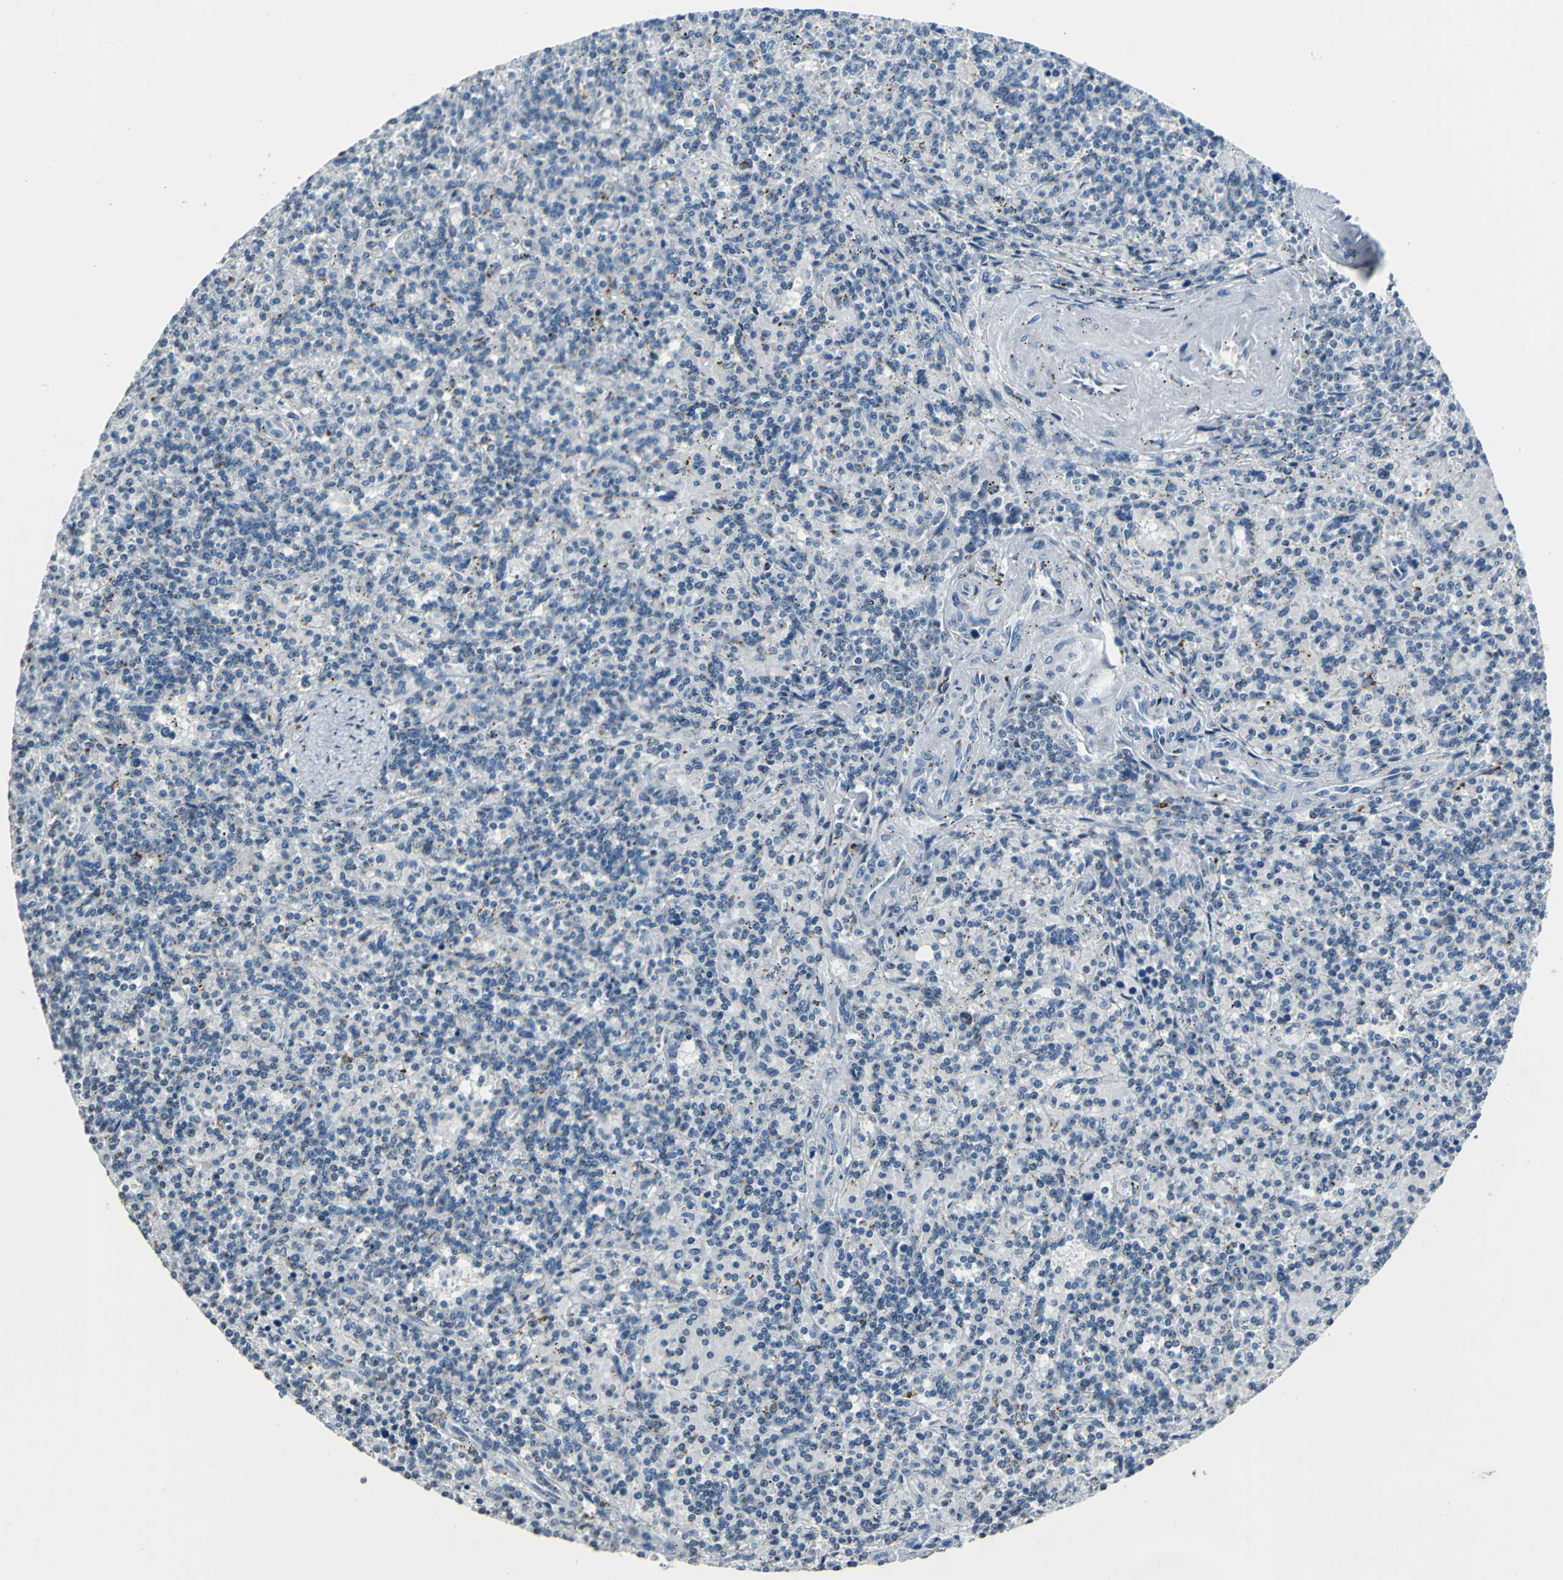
{"staining": {"intensity": "negative", "quantity": "none", "location": "none"}, "tissue": "lymphoma", "cell_type": "Tumor cells", "image_type": "cancer", "snomed": [{"axis": "morphology", "description": "Malignant lymphoma, non-Hodgkin's type, Low grade"}, {"axis": "topography", "description": "Spleen"}], "caption": "A high-resolution histopathology image shows IHC staining of lymphoma, which exhibits no significant staining in tumor cells.", "gene": "TMEM115", "patient": {"sex": "male", "age": 73}}